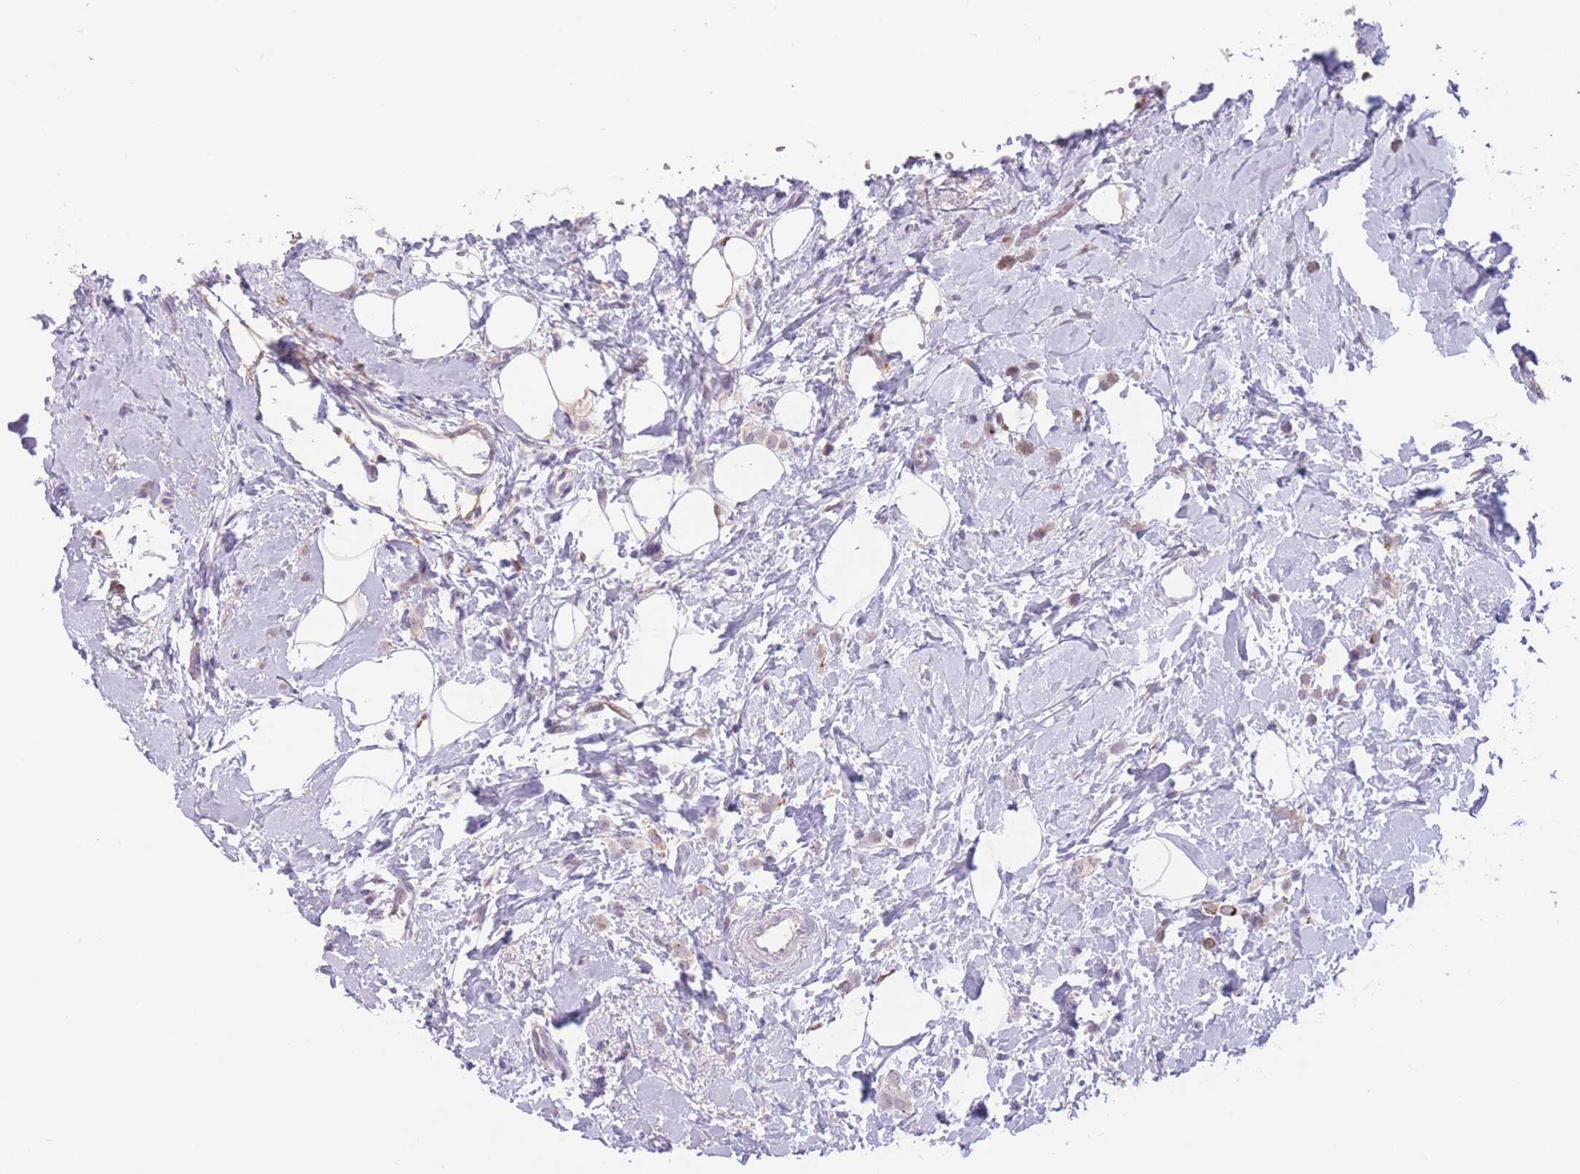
{"staining": {"intensity": "weak", "quantity": "<25%", "location": "cytoplasmic/membranous"}, "tissue": "breast cancer", "cell_type": "Tumor cells", "image_type": "cancer", "snomed": [{"axis": "morphology", "description": "Lobular carcinoma"}, {"axis": "topography", "description": "Breast"}], "caption": "Breast lobular carcinoma stained for a protein using IHC shows no staining tumor cells.", "gene": "ZNF439", "patient": {"sex": "female", "age": 47}}